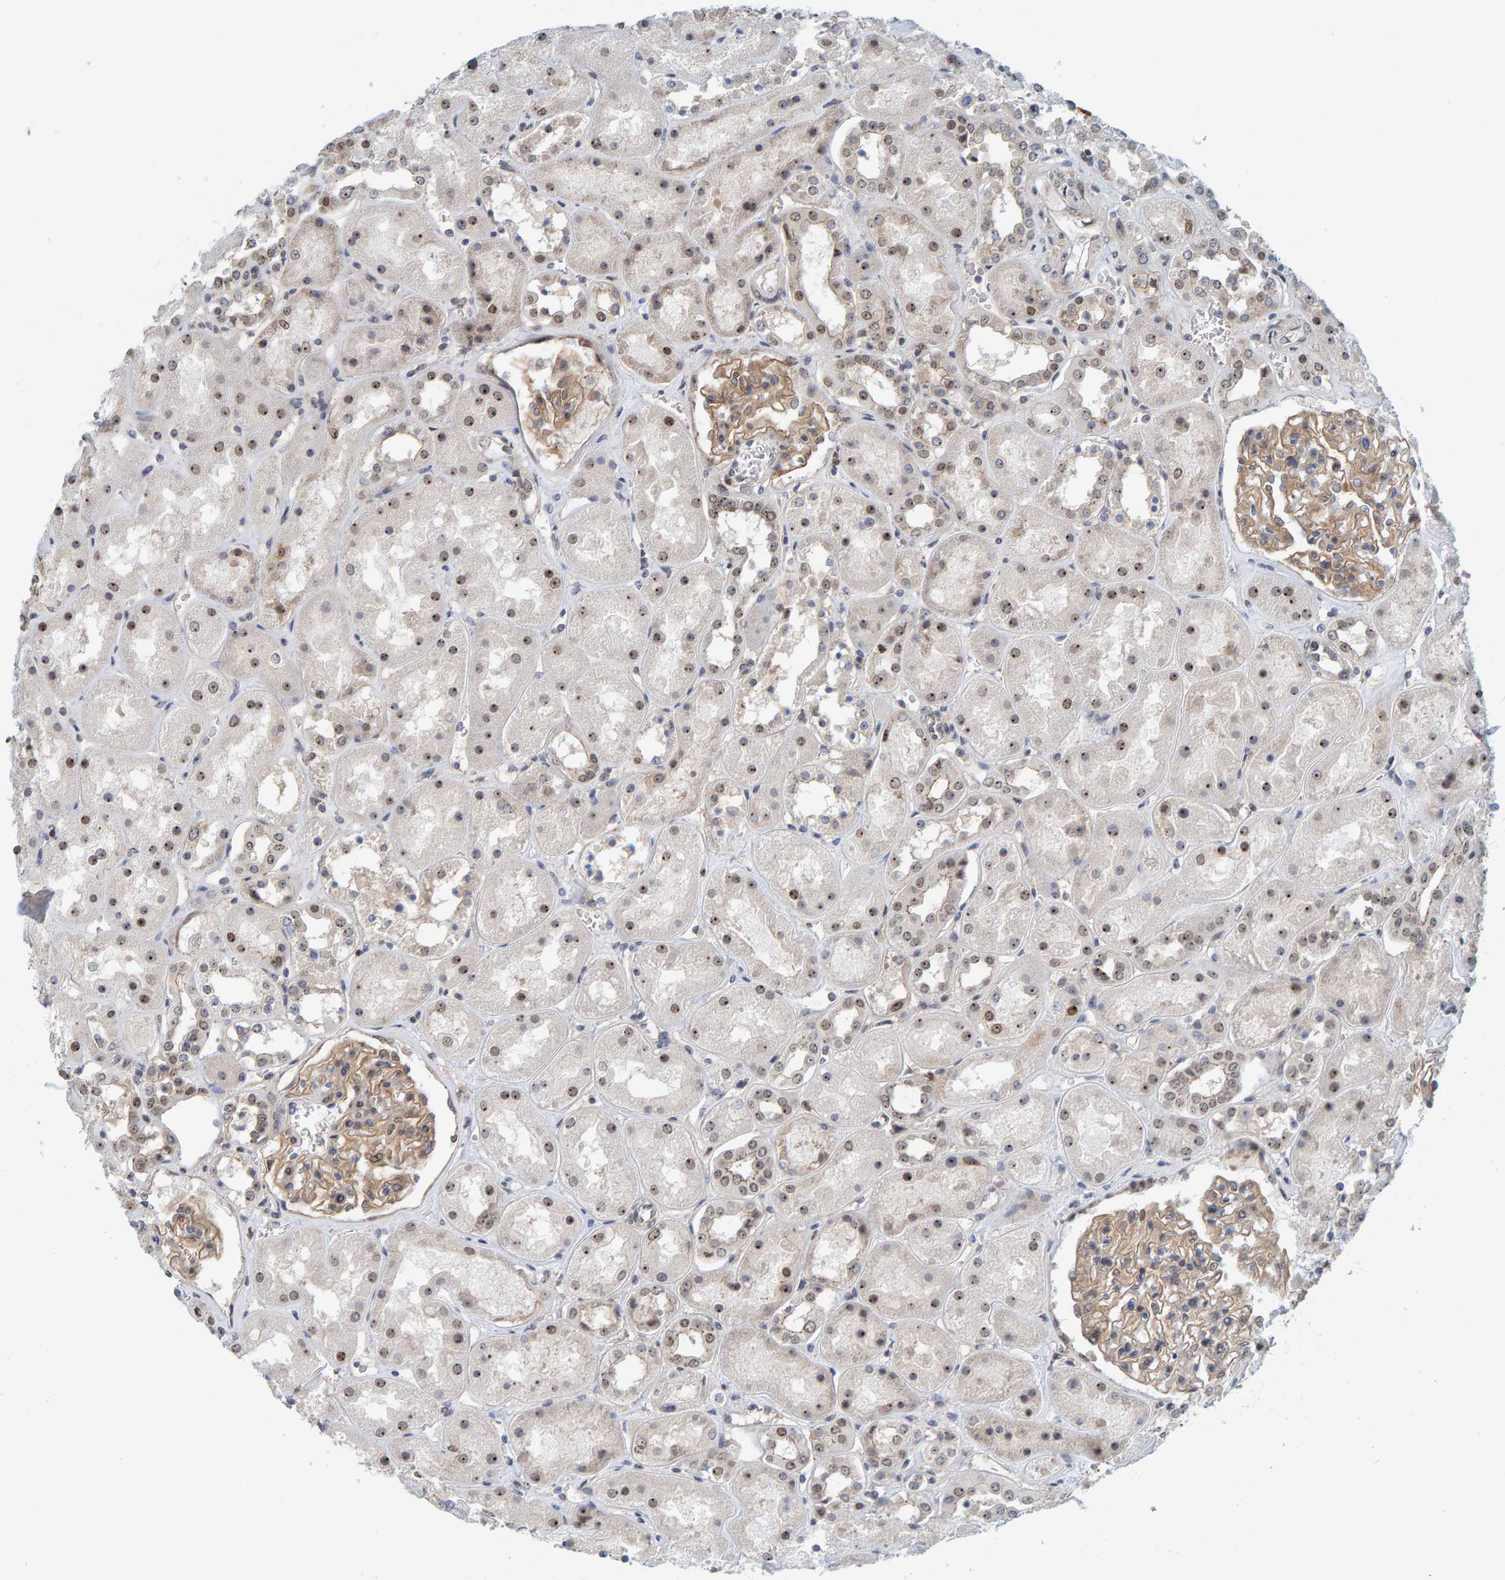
{"staining": {"intensity": "weak", "quantity": ">75%", "location": "cytoplasmic/membranous"}, "tissue": "kidney", "cell_type": "Cells in glomeruli", "image_type": "normal", "snomed": [{"axis": "morphology", "description": "Normal tissue, NOS"}, {"axis": "topography", "description": "Kidney"}], "caption": "An immunohistochemistry (IHC) micrograph of normal tissue is shown. Protein staining in brown labels weak cytoplasmic/membranous positivity in kidney within cells in glomeruli. (Brightfield microscopy of DAB IHC at high magnification).", "gene": "POLR1E", "patient": {"sex": "male", "age": 70}}